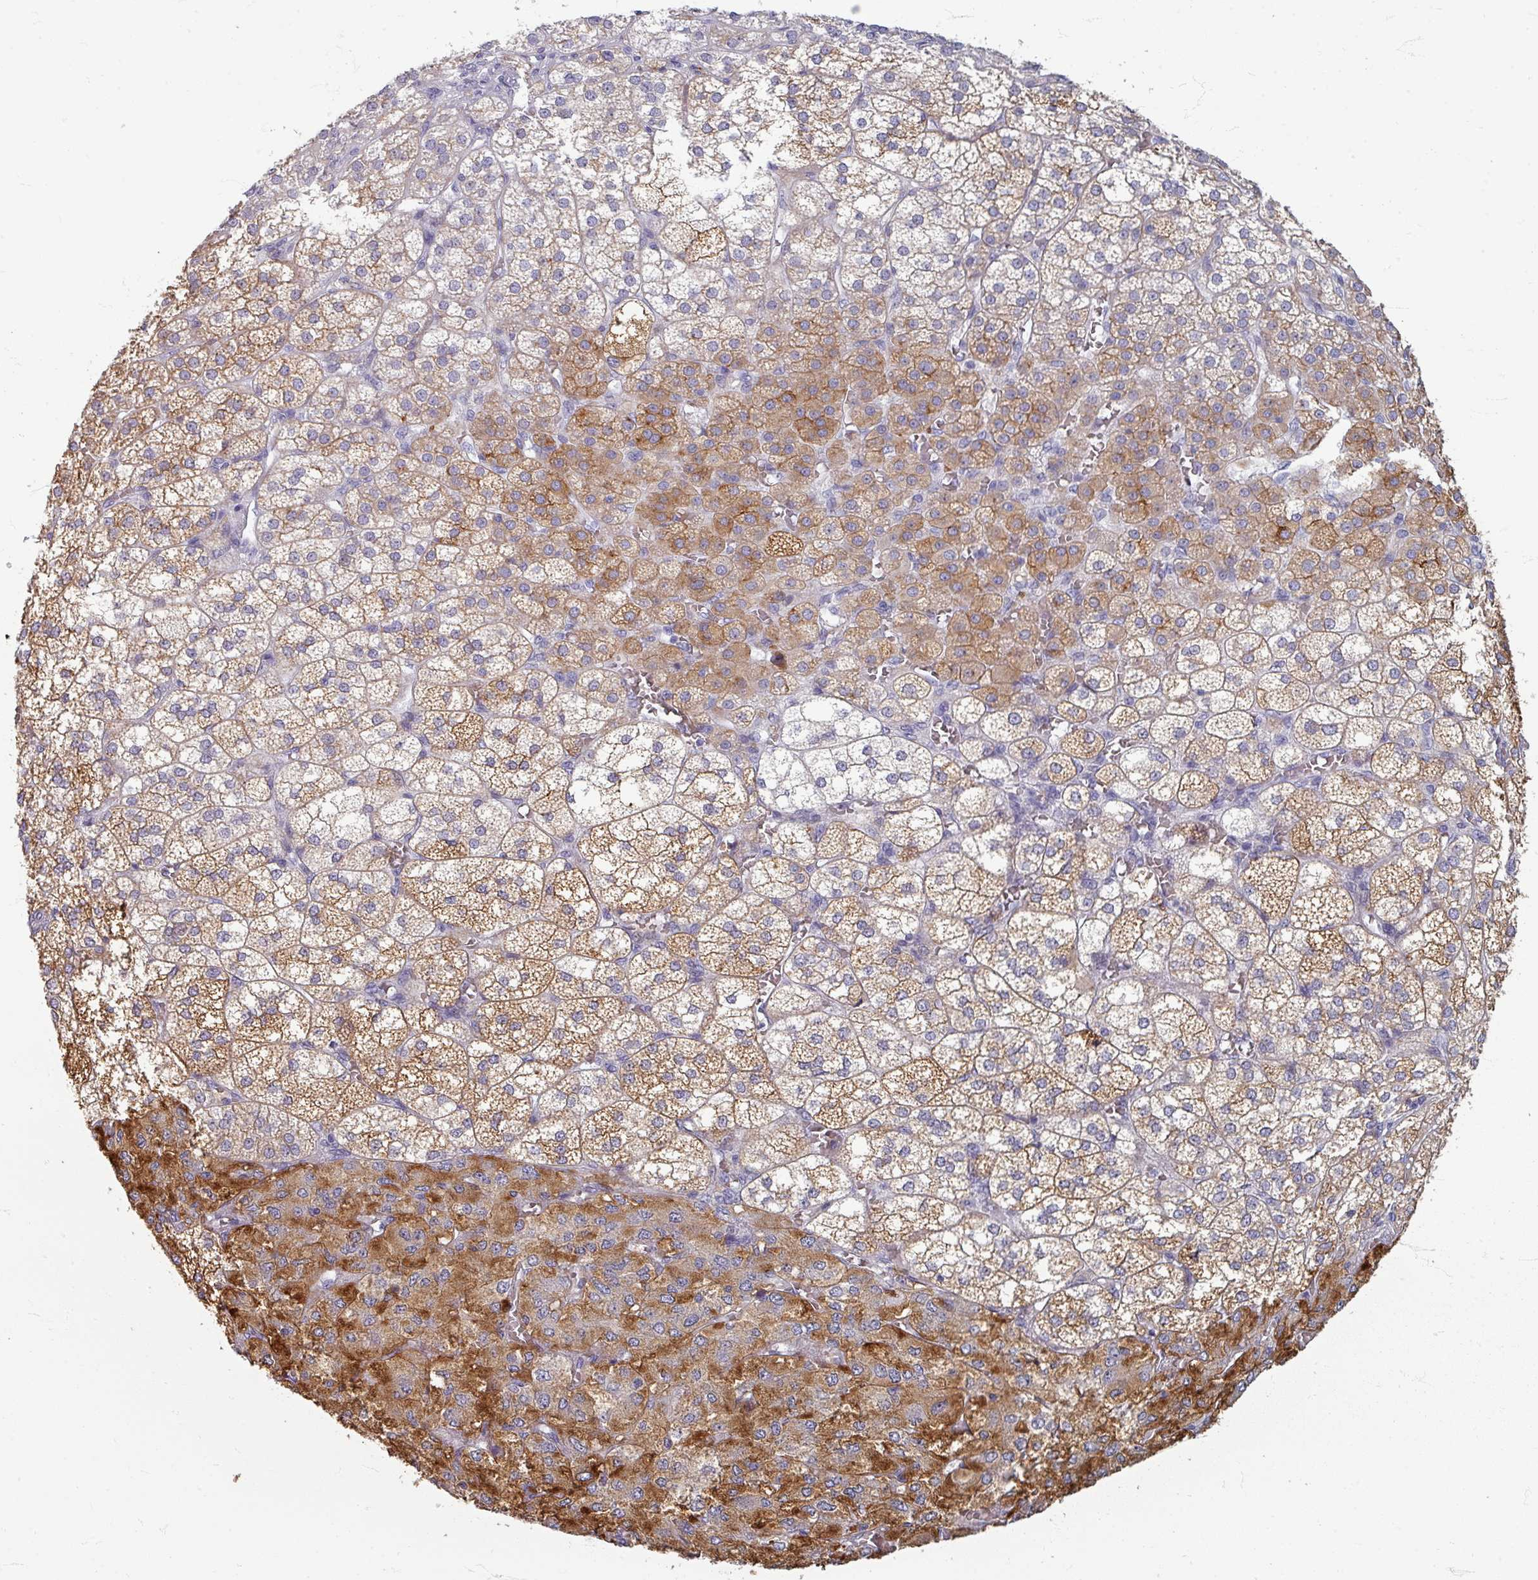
{"staining": {"intensity": "strong", "quantity": "25%-75%", "location": "cytoplasmic/membranous"}, "tissue": "adrenal gland", "cell_type": "Glandular cells", "image_type": "normal", "snomed": [{"axis": "morphology", "description": "Normal tissue, NOS"}, {"axis": "topography", "description": "Adrenal gland"}], "caption": "Immunohistochemistry (IHC) of benign adrenal gland displays high levels of strong cytoplasmic/membranous expression in approximately 25%-75% of glandular cells. The staining was performed using DAB to visualize the protein expression in brown, while the nuclei were stained in blue with hematoxylin (Magnification: 20x).", "gene": "ZNF878", "patient": {"sex": "female", "age": 60}}